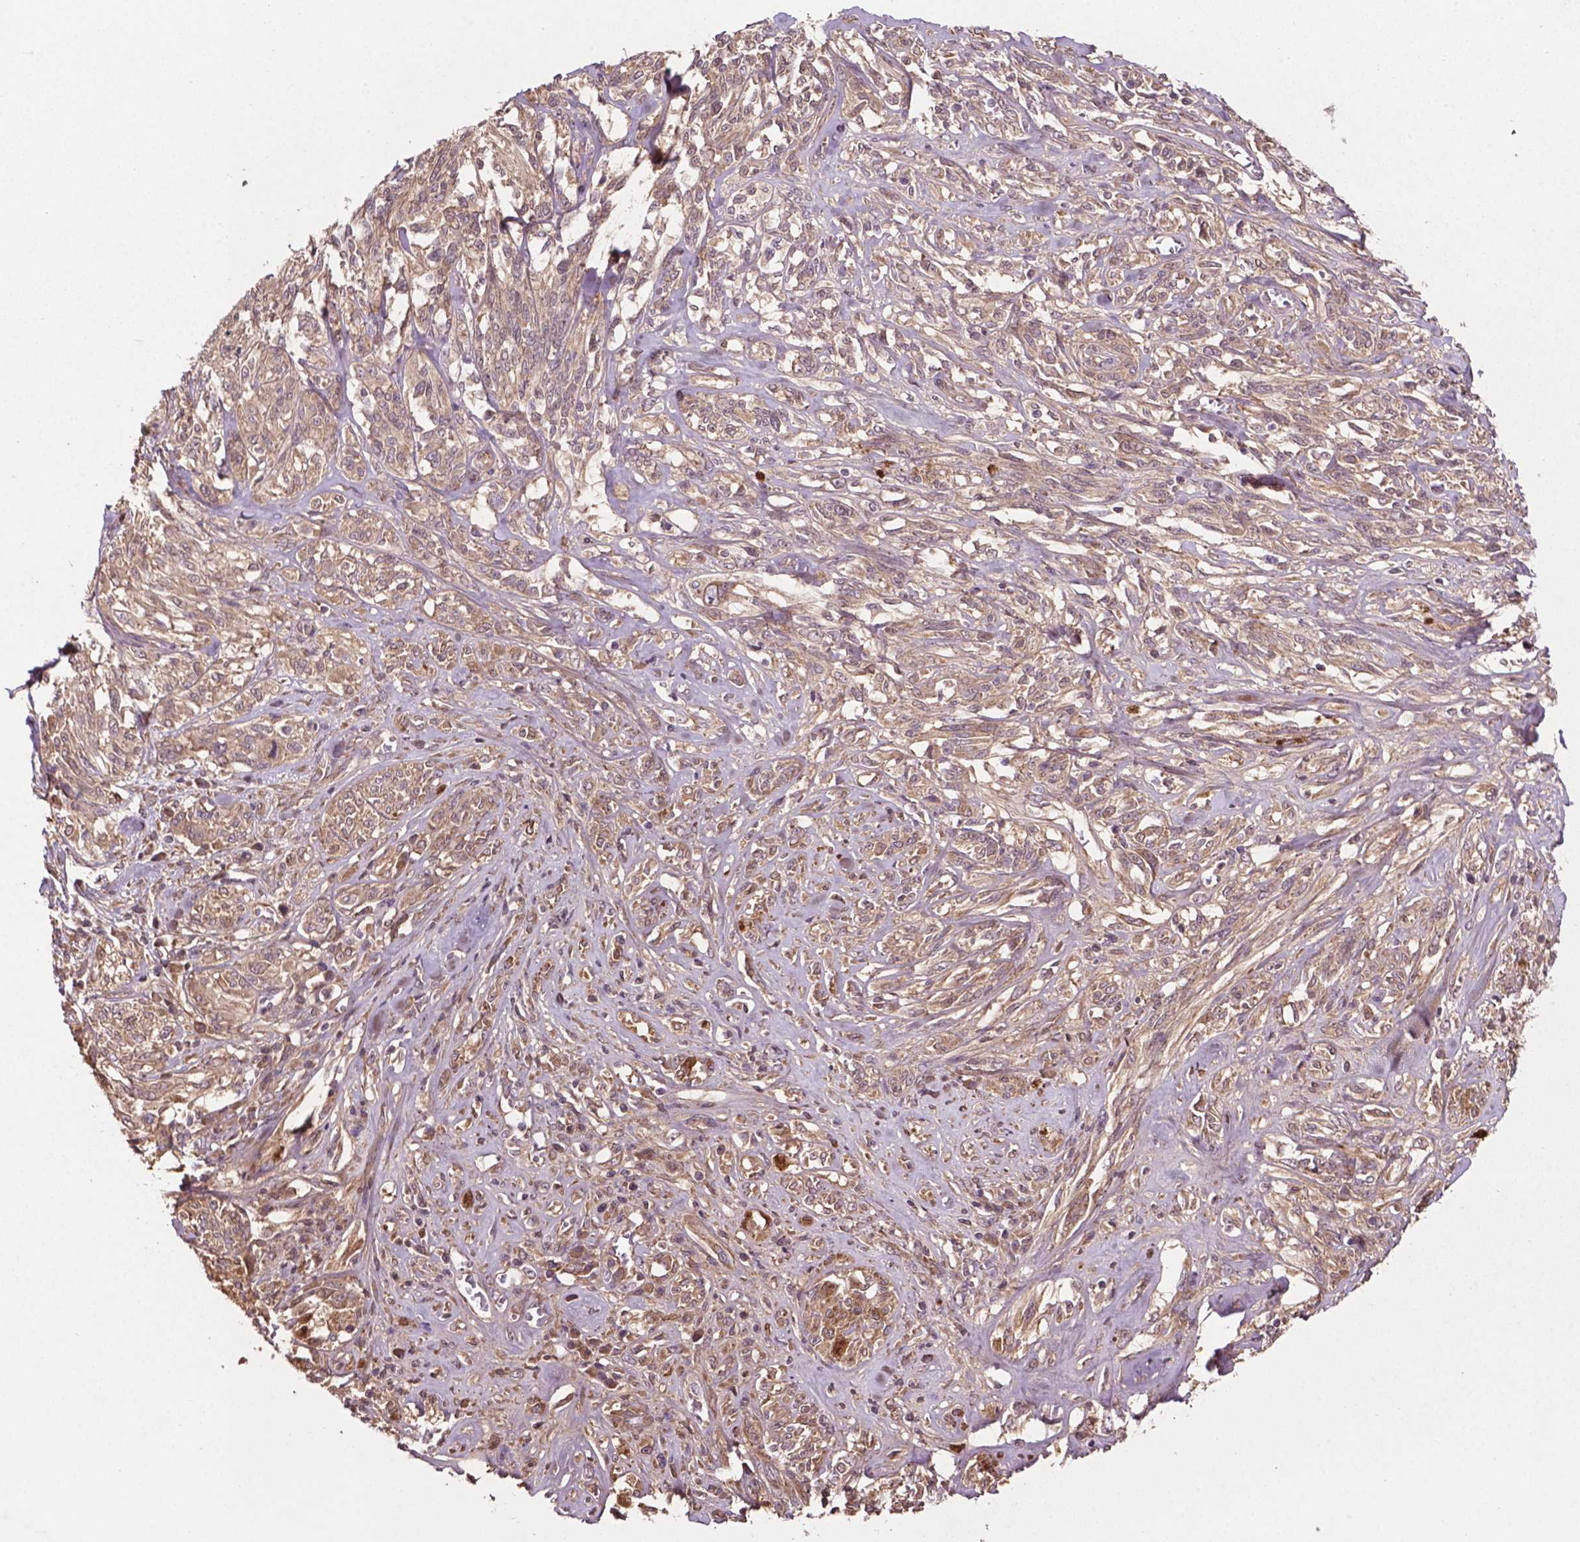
{"staining": {"intensity": "moderate", "quantity": ">75%", "location": "cytoplasmic/membranous"}, "tissue": "melanoma", "cell_type": "Tumor cells", "image_type": "cancer", "snomed": [{"axis": "morphology", "description": "Malignant melanoma, NOS"}, {"axis": "topography", "description": "Skin"}], "caption": "Tumor cells show medium levels of moderate cytoplasmic/membranous staining in about >75% of cells in melanoma. The protein of interest is shown in brown color, while the nuclei are stained blue.", "gene": "GJA9", "patient": {"sex": "female", "age": 91}}